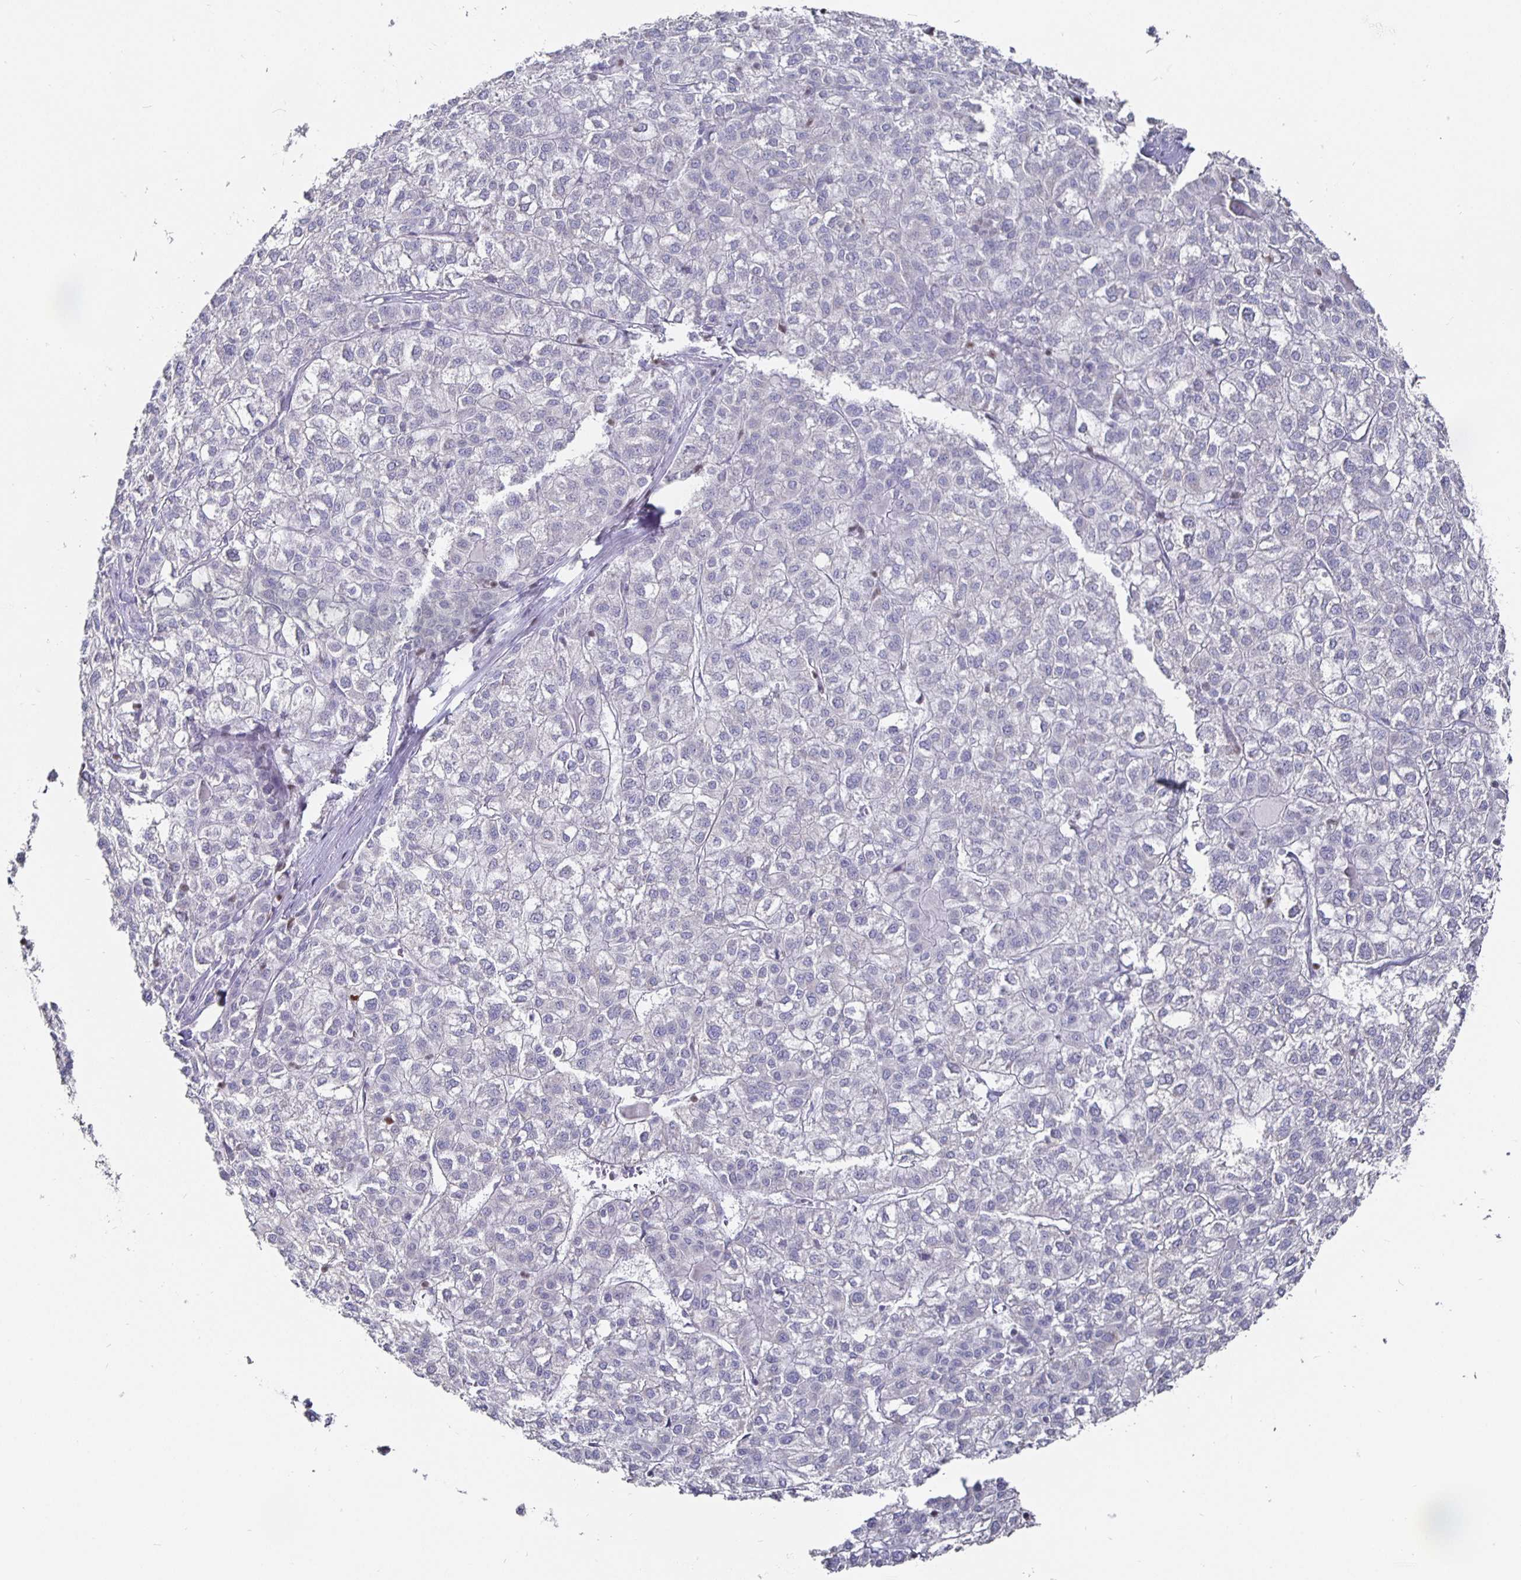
{"staining": {"intensity": "negative", "quantity": "none", "location": "none"}, "tissue": "liver cancer", "cell_type": "Tumor cells", "image_type": "cancer", "snomed": [{"axis": "morphology", "description": "Carcinoma, Hepatocellular, NOS"}, {"axis": "topography", "description": "Liver"}], "caption": "This photomicrograph is of liver cancer (hepatocellular carcinoma) stained with immunohistochemistry (IHC) to label a protein in brown with the nuclei are counter-stained blue. There is no positivity in tumor cells. (IHC, brightfield microscopy, high magnification).", "gene": "RUNX2", "patient": {"sex": "female", "age": 43}}